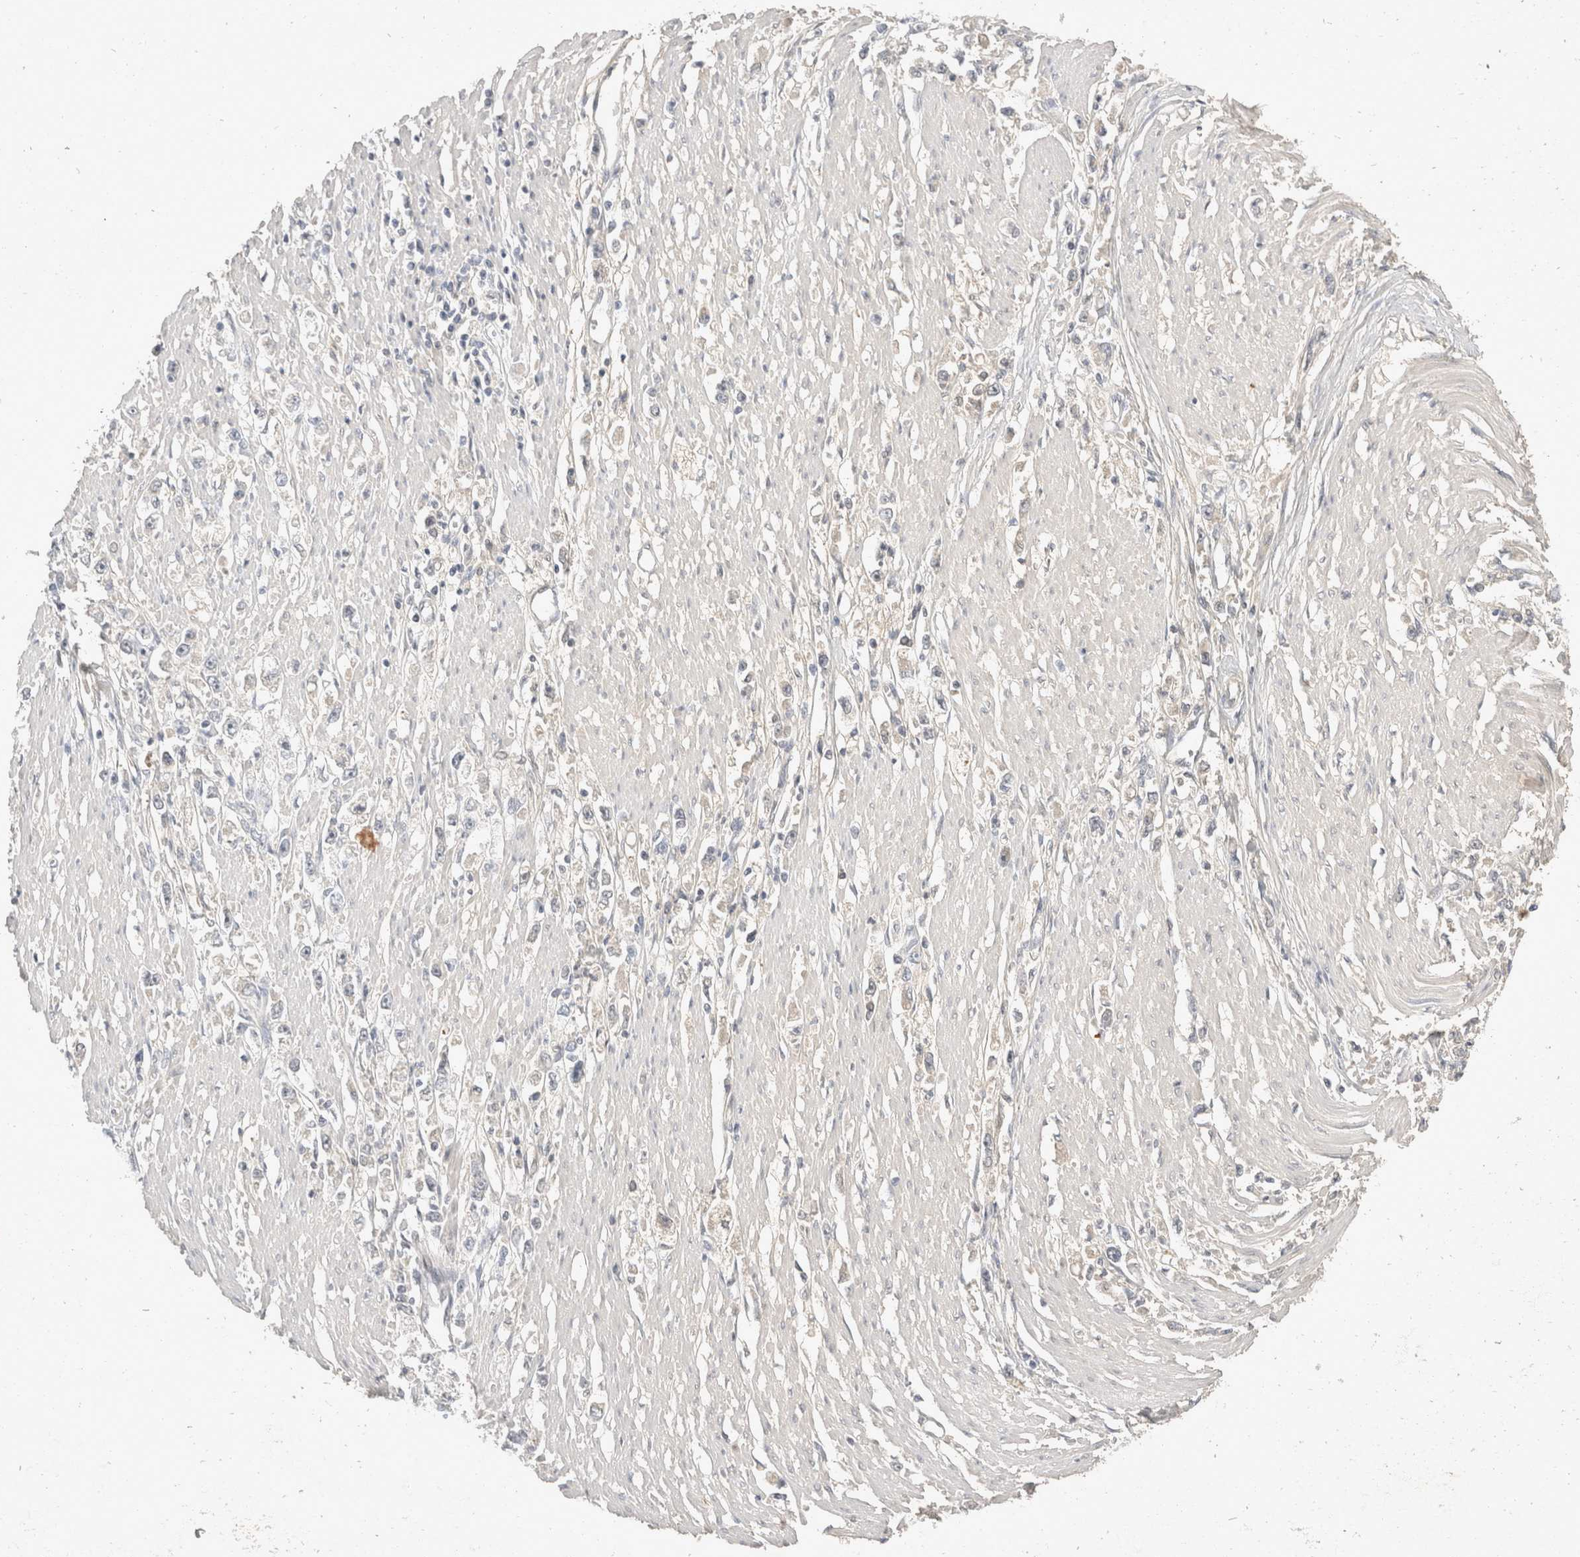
{"staining": {"intensity": "negative", "quantity": "none", "location": "none"}, "tissue": "stomach cancer", "cell_type": "Tumor cells", "image_type": "cancer", "snomed": [{"axis": "morphology", "description": "Adenocarcinoma, NOS"}, {"axis": "topography", "description": "Stomach"}], "caption": "Immunohistochemistry histopathology image of stomach adenocarcinoma stained for a protein (brown), which reveals no positivity in tumor cells.", "gene": "TOM1L2", "patient": {"sex": "female", "age": 59}}